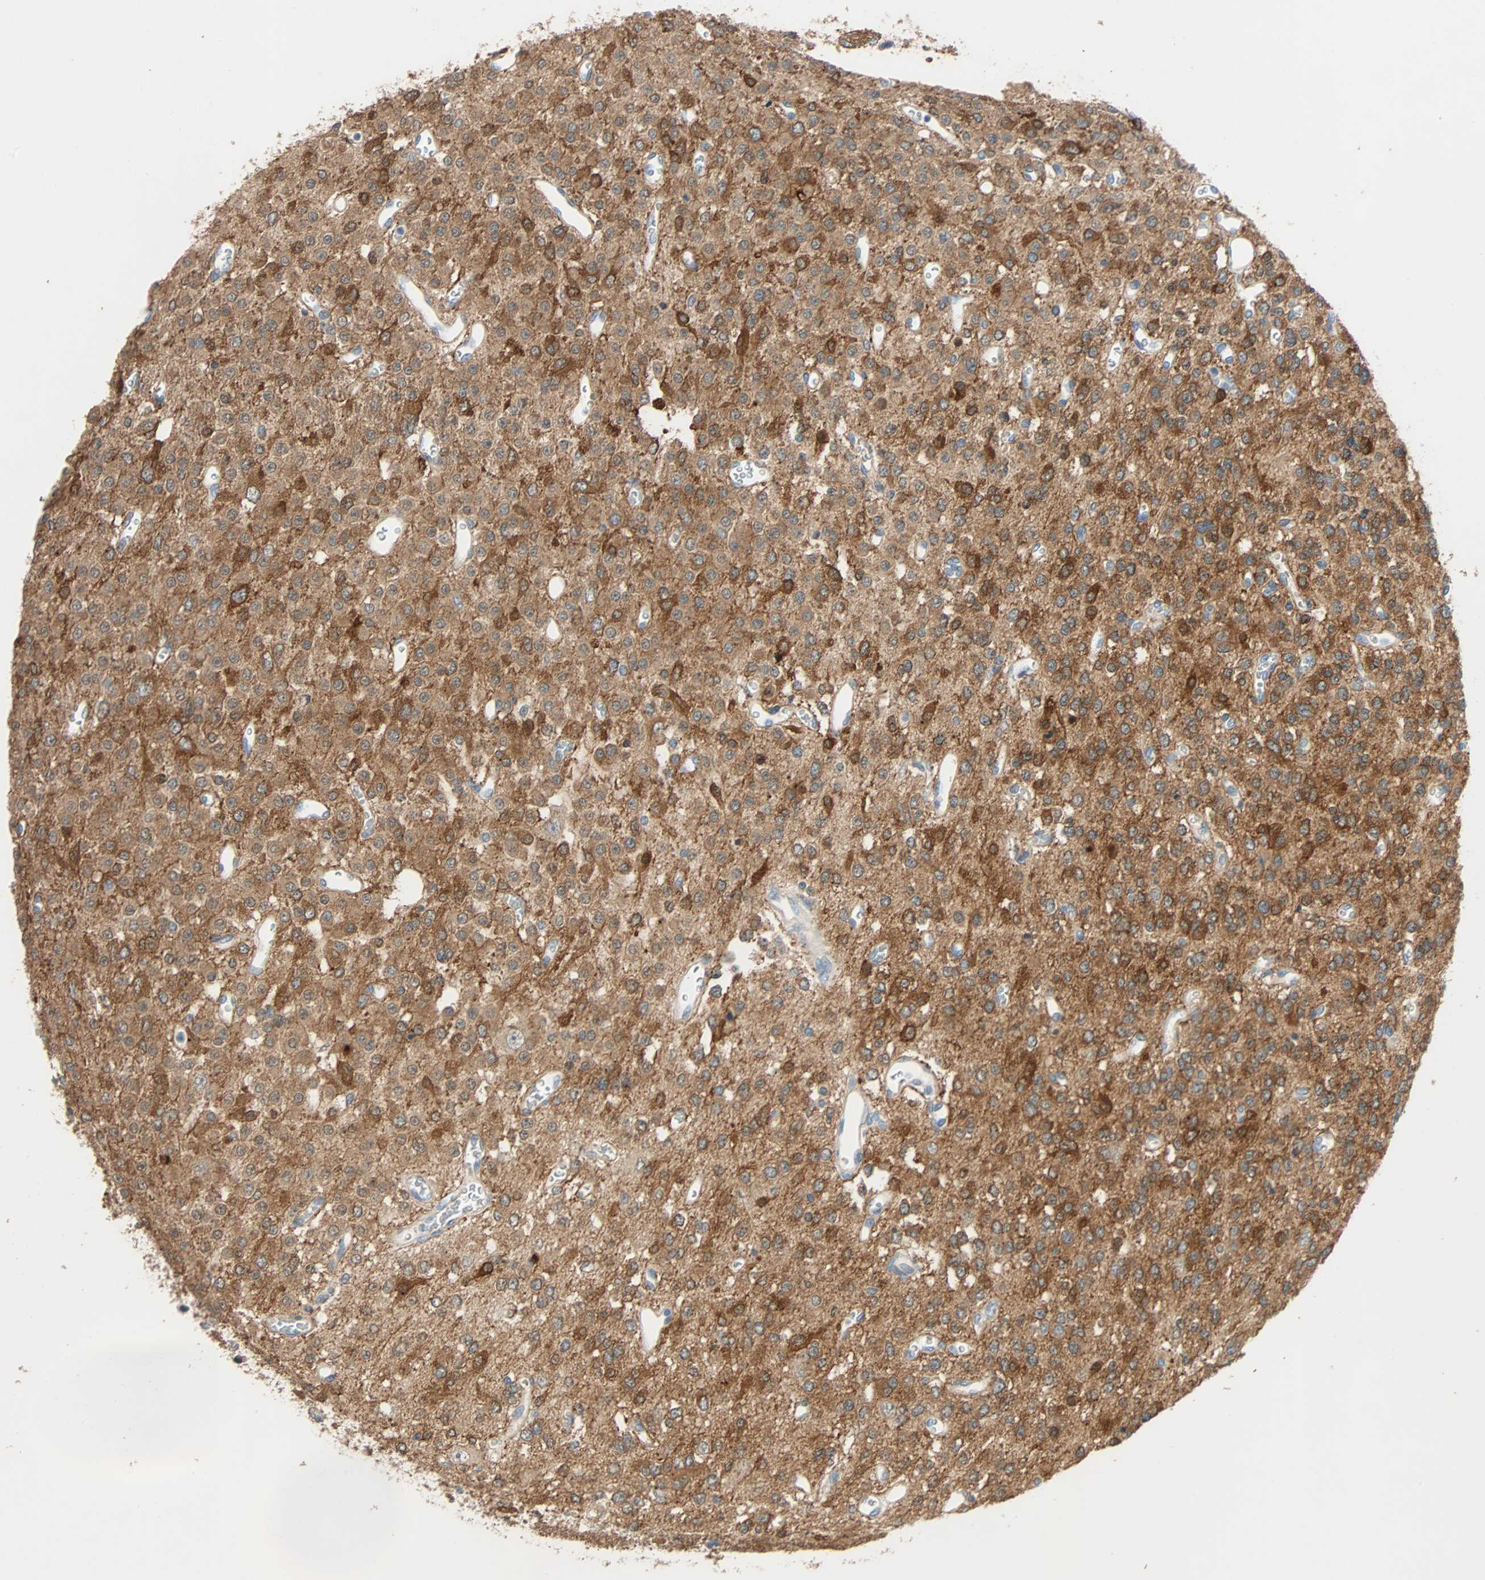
{"staining": {"intensity": "strong", "quantity": "25%-75%", "location": "cytoplasmic/membranous"}, "tissue": "glioma", "cell_type": "Tumor cells", "image_type": "cancer", "snomed": [{"axis": "morphology", "description": "Glioma, malignant, Low grade"}, {"axis": "topography", "description": "Brain"}], "caption": "About 25%-75% of tumor cells in low-grade glioma (malignant) show strong cytoplasmic/membranous protein staining as visualized by brown immunohistochemical staining.", "gene": "TNFRSF12A", "patient": {"sex": "male", "age": 38}}